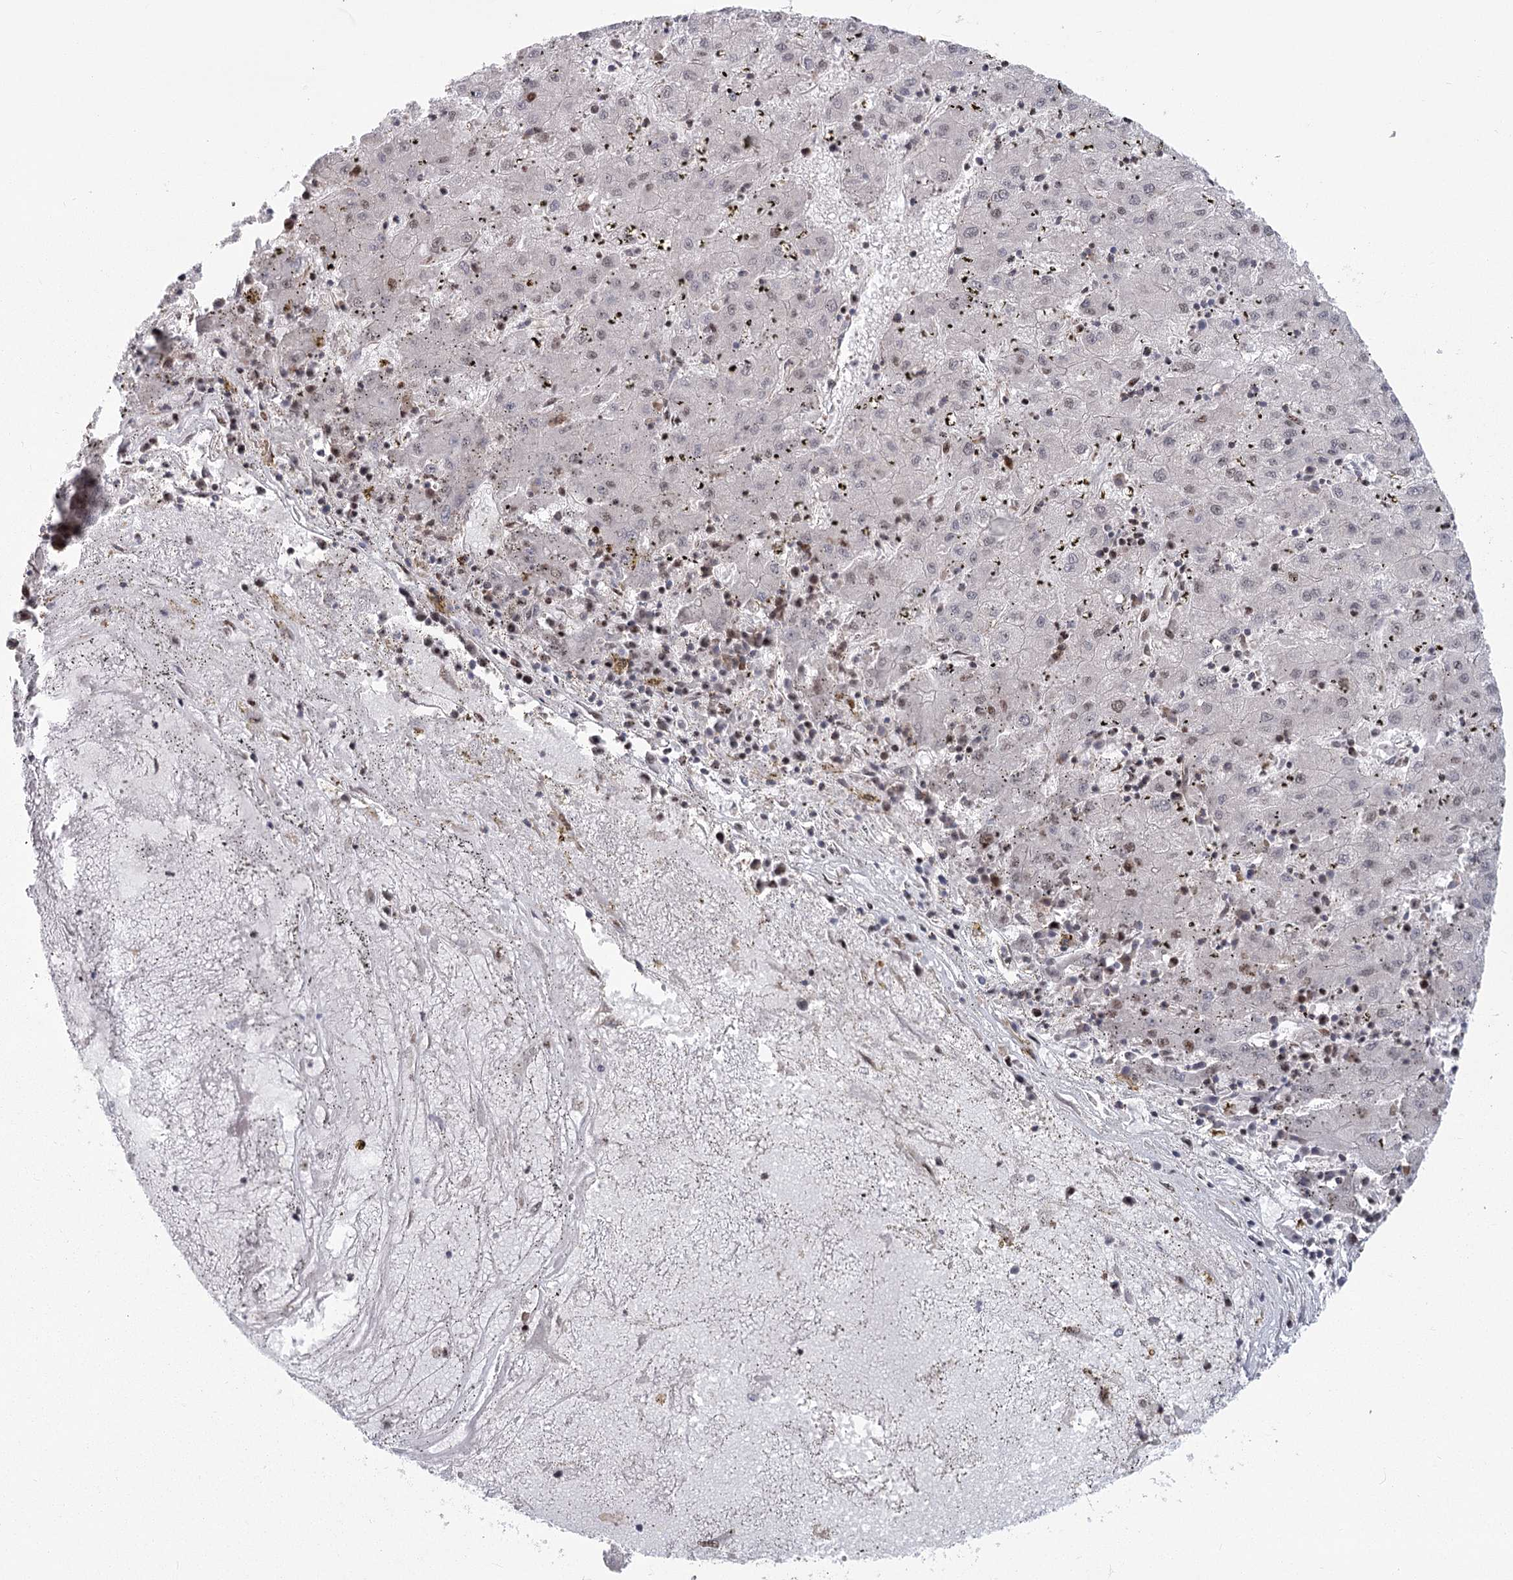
{"staining": {"intensity": "moderate", "quantity": "<25%", "location": "nuclear"}, "tissue": "liver cancer", "cell_type": "Tumor cells", "image_type": "cancer", "snomed": [{"axis": "morphology", "description": "Carcinoma, Hepatocellular, NOS"}, {"axis": "topography", "description": "Liver"}], "caption": "Moderate nuclear positivity for a protein is appreciated in about <25% of tumor cells of hepatocellular carcinoma (liver) using IHC.", "gene": "PARM1", "patient": {"sex": "male", "age": 72}}